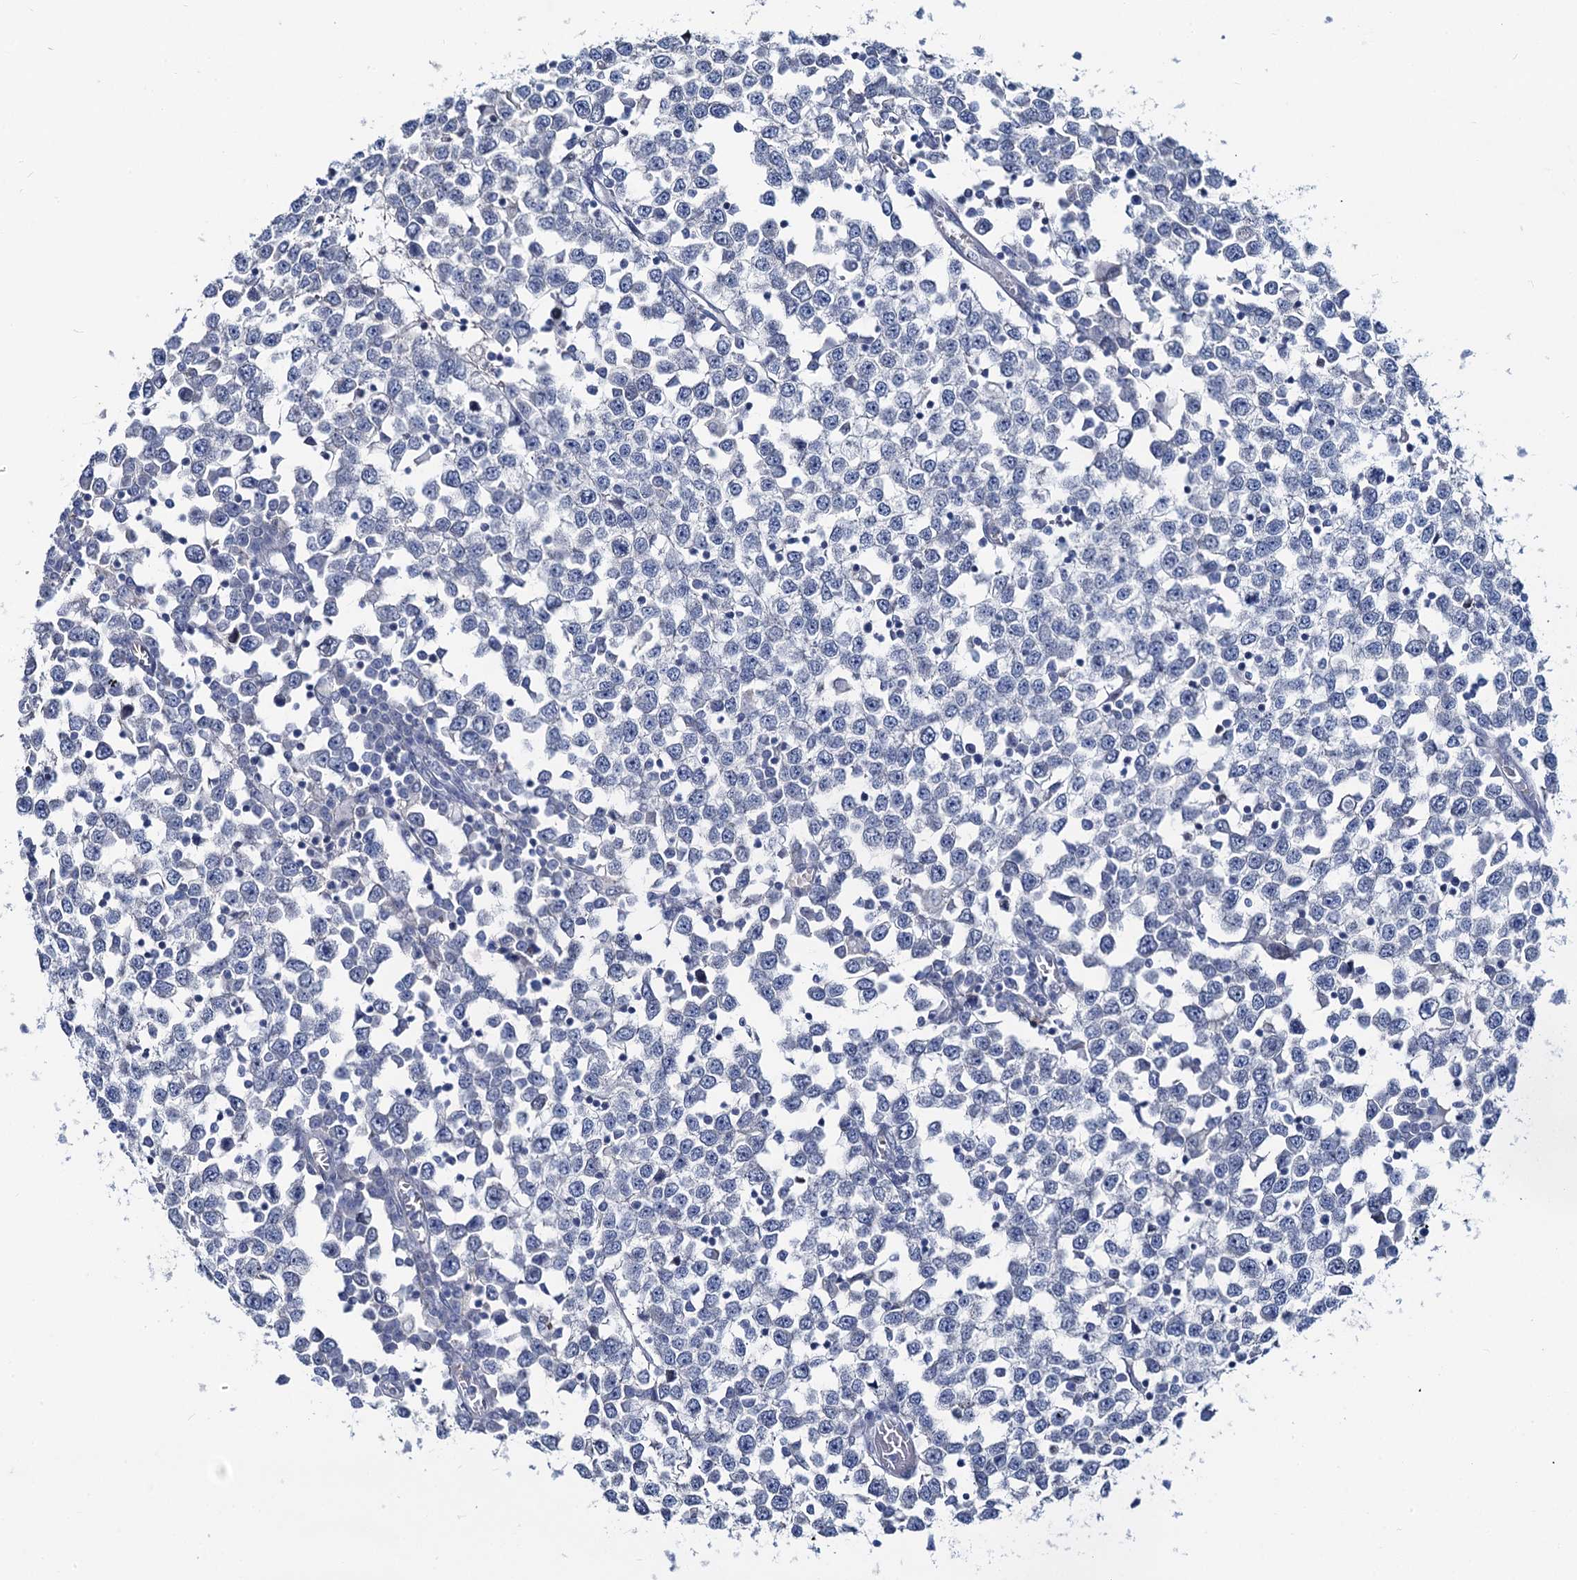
{"staining": {"intensity": "negative", "quantity": "none", "location": "none"}, "tissue": "testis cancer", "cell_type": "Tumor cells", "image_type": "cancer", "snomed": [{"axis": "morphology", "description": "Seminoma, NOS"}, {"axis": "topography", "description": "Testis"}], "caption": "DAB immunohistochemical staining of testis cancer displays no significant staining in tumor cells.", "gene": "TOX3", "patient": {"sex": "male", "age": 65}}